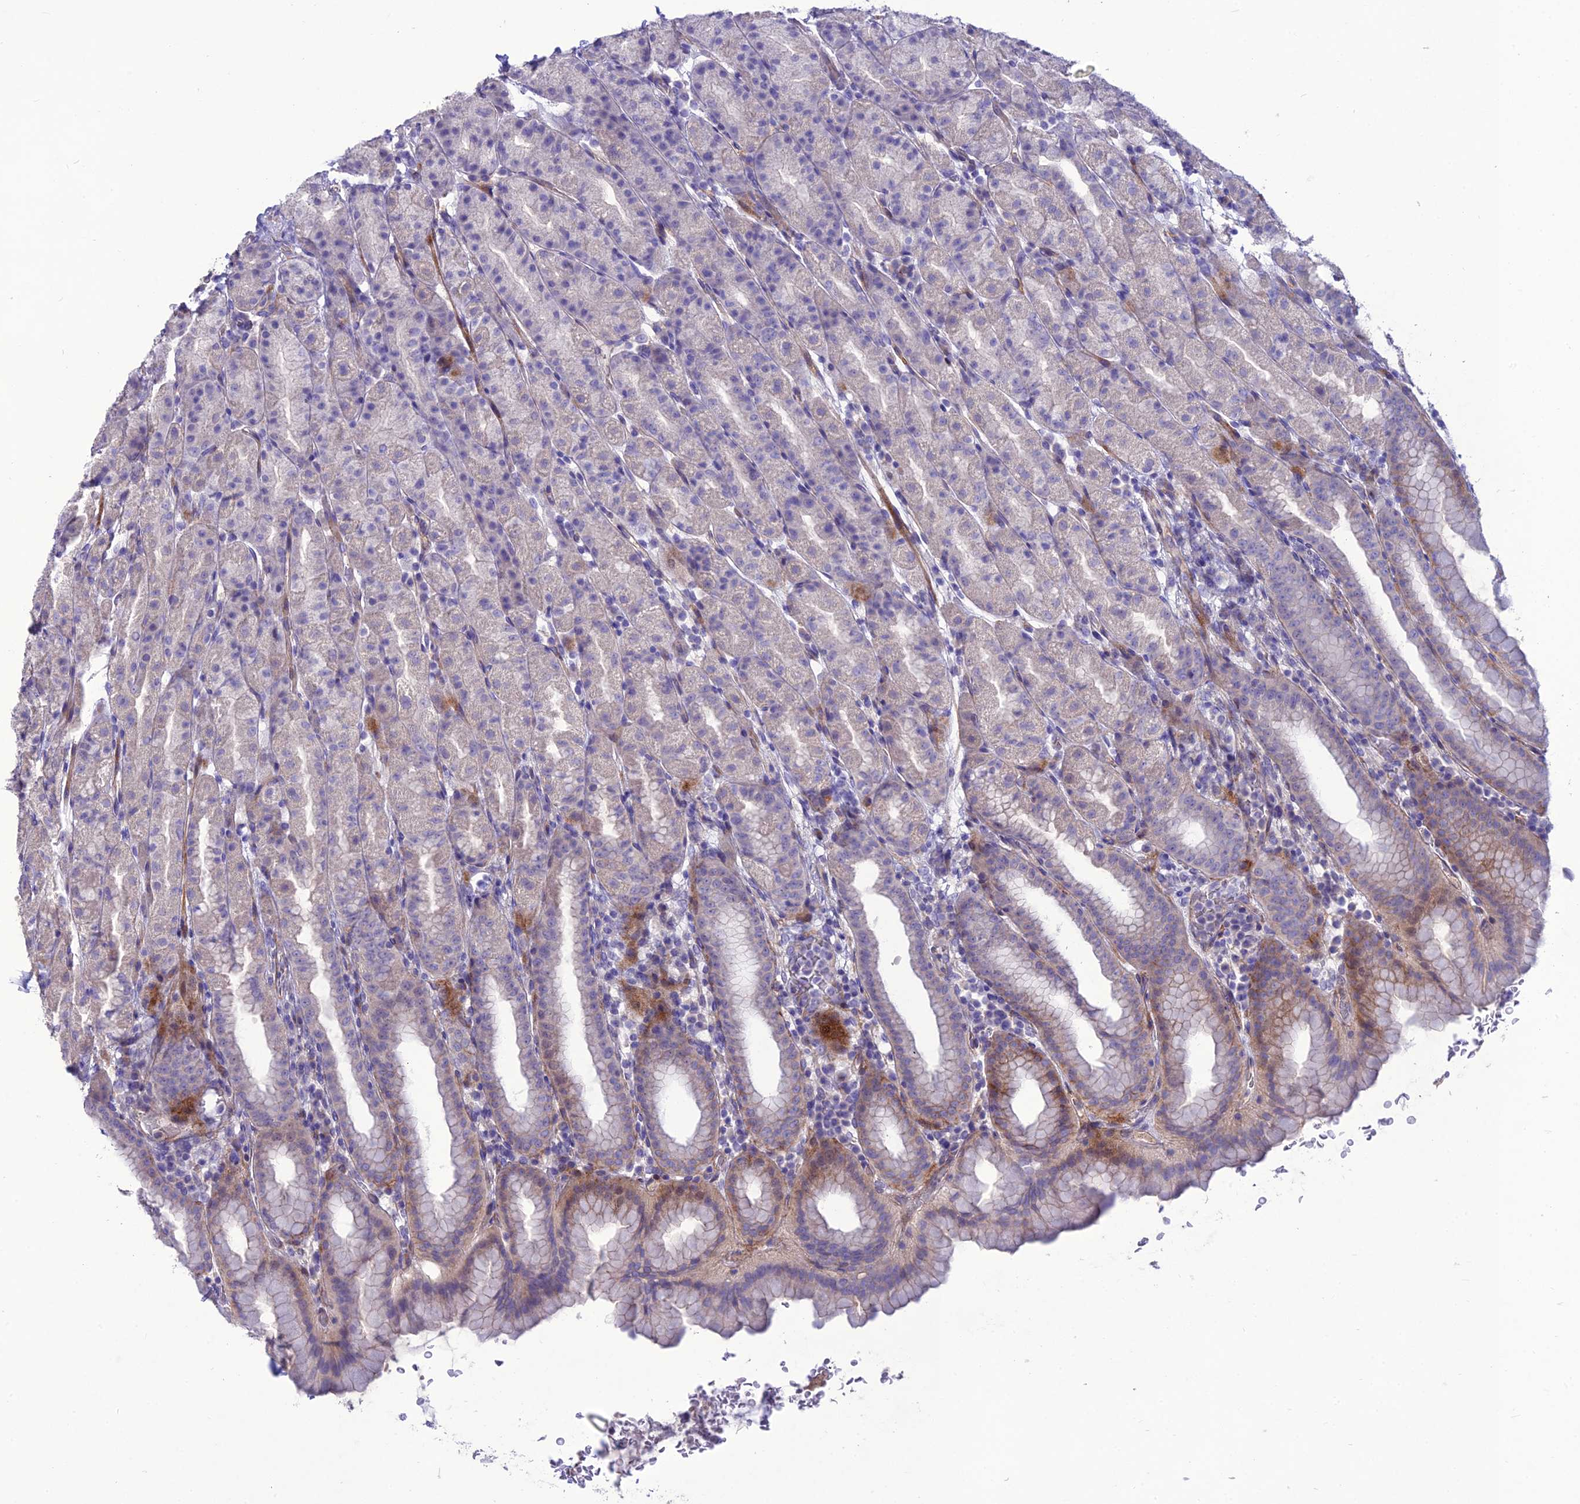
{"staining": {"intensity": "moderate", "quantity": "<25%", "location": "cytoplasmic/membranous"}, "tissue": "stomach", "cell_type": "Glandular cells", "image_type": "normal", "snomed": [{"axis": "morphology", "description": "Normal tissue, NOS"}, {"axis": "topography", "description": "Stomach, upper"}], "caption": "Immunohistochemistry micrograph of benign stomach: stomach stained using immunohistochemistry (IHC) demonstrates low levels of moderate protein expression localized specifically in the cytoplasmic/membranous of glandular cells, appearing as a cytoplasmic/membranous brown color.", "gene": "TEKT3", "patient": {"sex": "male", "age": 68}}